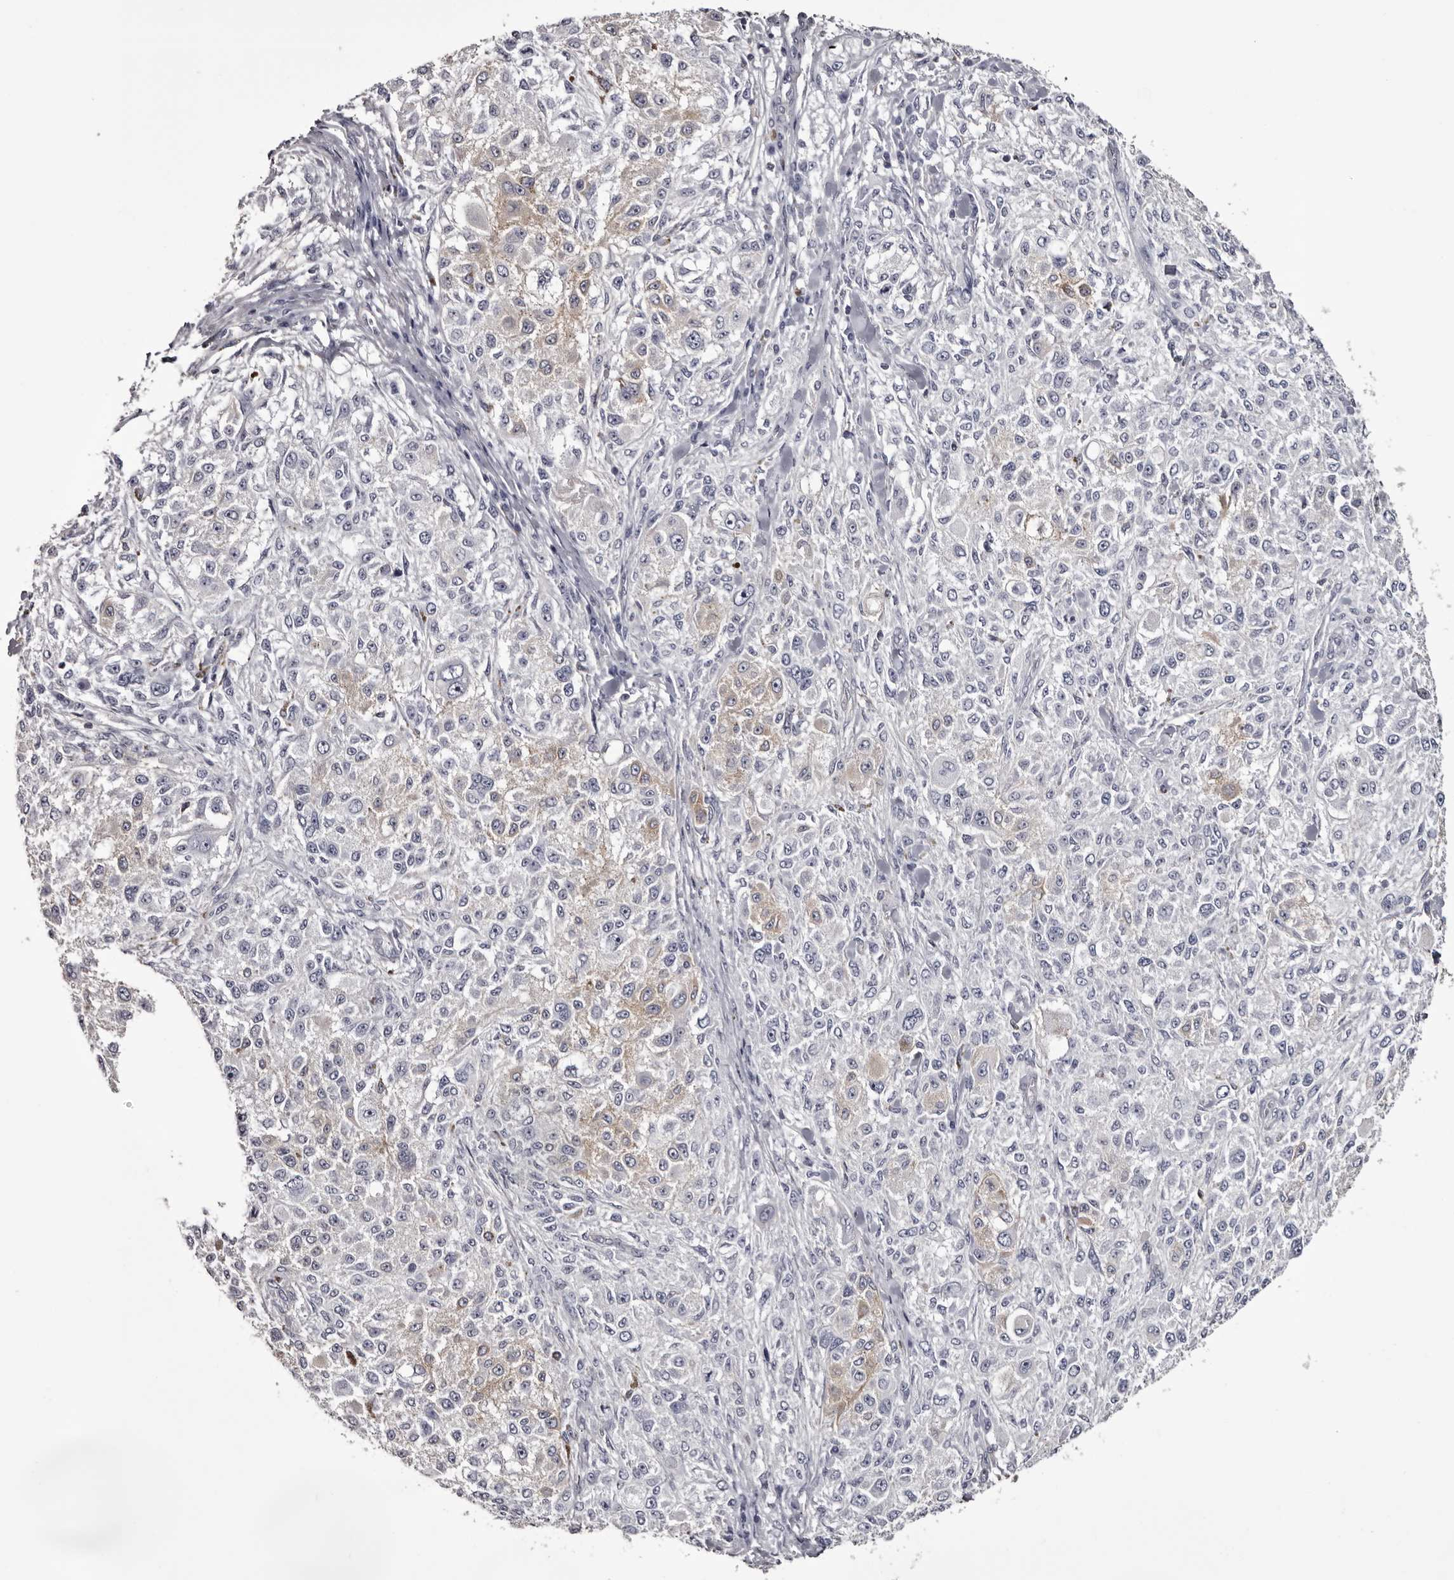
{"staining": {"intensity": "negative", "quantity": "none", "location": "none"}, "tissue": "melanoma", "cell_type": "Tumor cells", "image_type": "cancer", "snomed": [{"axis": "morphology", "description": "Necrosis, NOS"}, {"axis": "morphology", "description": "Malignant melanoma, NOS"}, {"axis": "topography", "description": "Skin"}], "caption": "Tumor cells show no significant expression in melanoma.", "gene": "LAD1", "patient": {"sex": "female", "age": 87}}